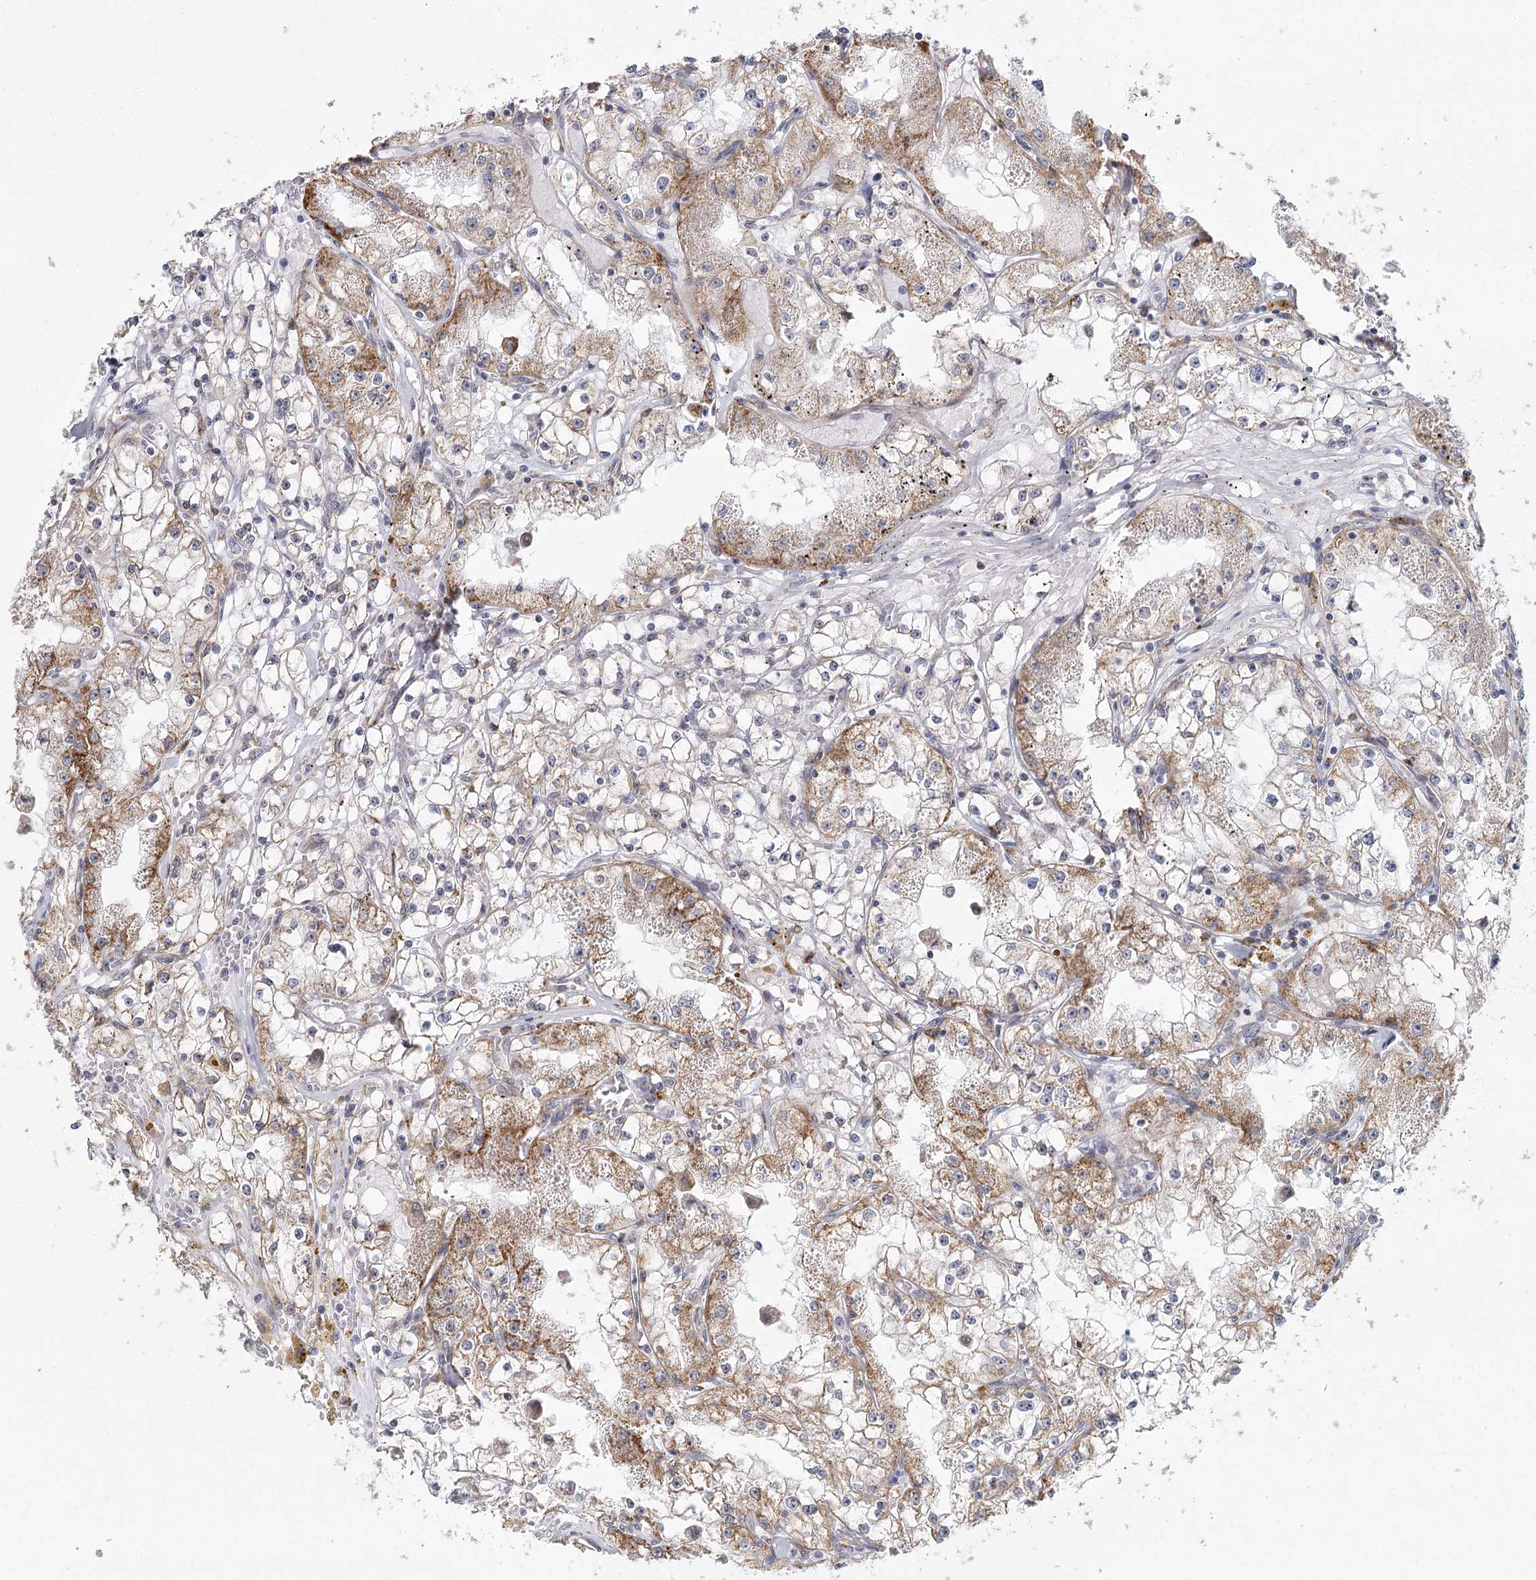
{"staining": {"intensity": "moderate", "quantity": "25%-75%", "location": "cytoplasmic/membranous"}, "tissue": "renal cancer", "cell_type": "Tumor cells", "image_type": "cancer", "snomed": [{"axis": "morphology", "description": "Adenocarcinoma, NOS"}, {"axis": "topography", "description": "Kidney"}], "caption": "IHC (DAB) staining of adenocarcinoma (renal) reveals moderate cytoplasmic/membranous protein expression in approximately 25%-75% of tumor cells. (brown staining indicates protein expression, while blue staining denotes nuclei).", "gene": "ZCCHC24", "patient": {"sex": "male", "age": 56}}